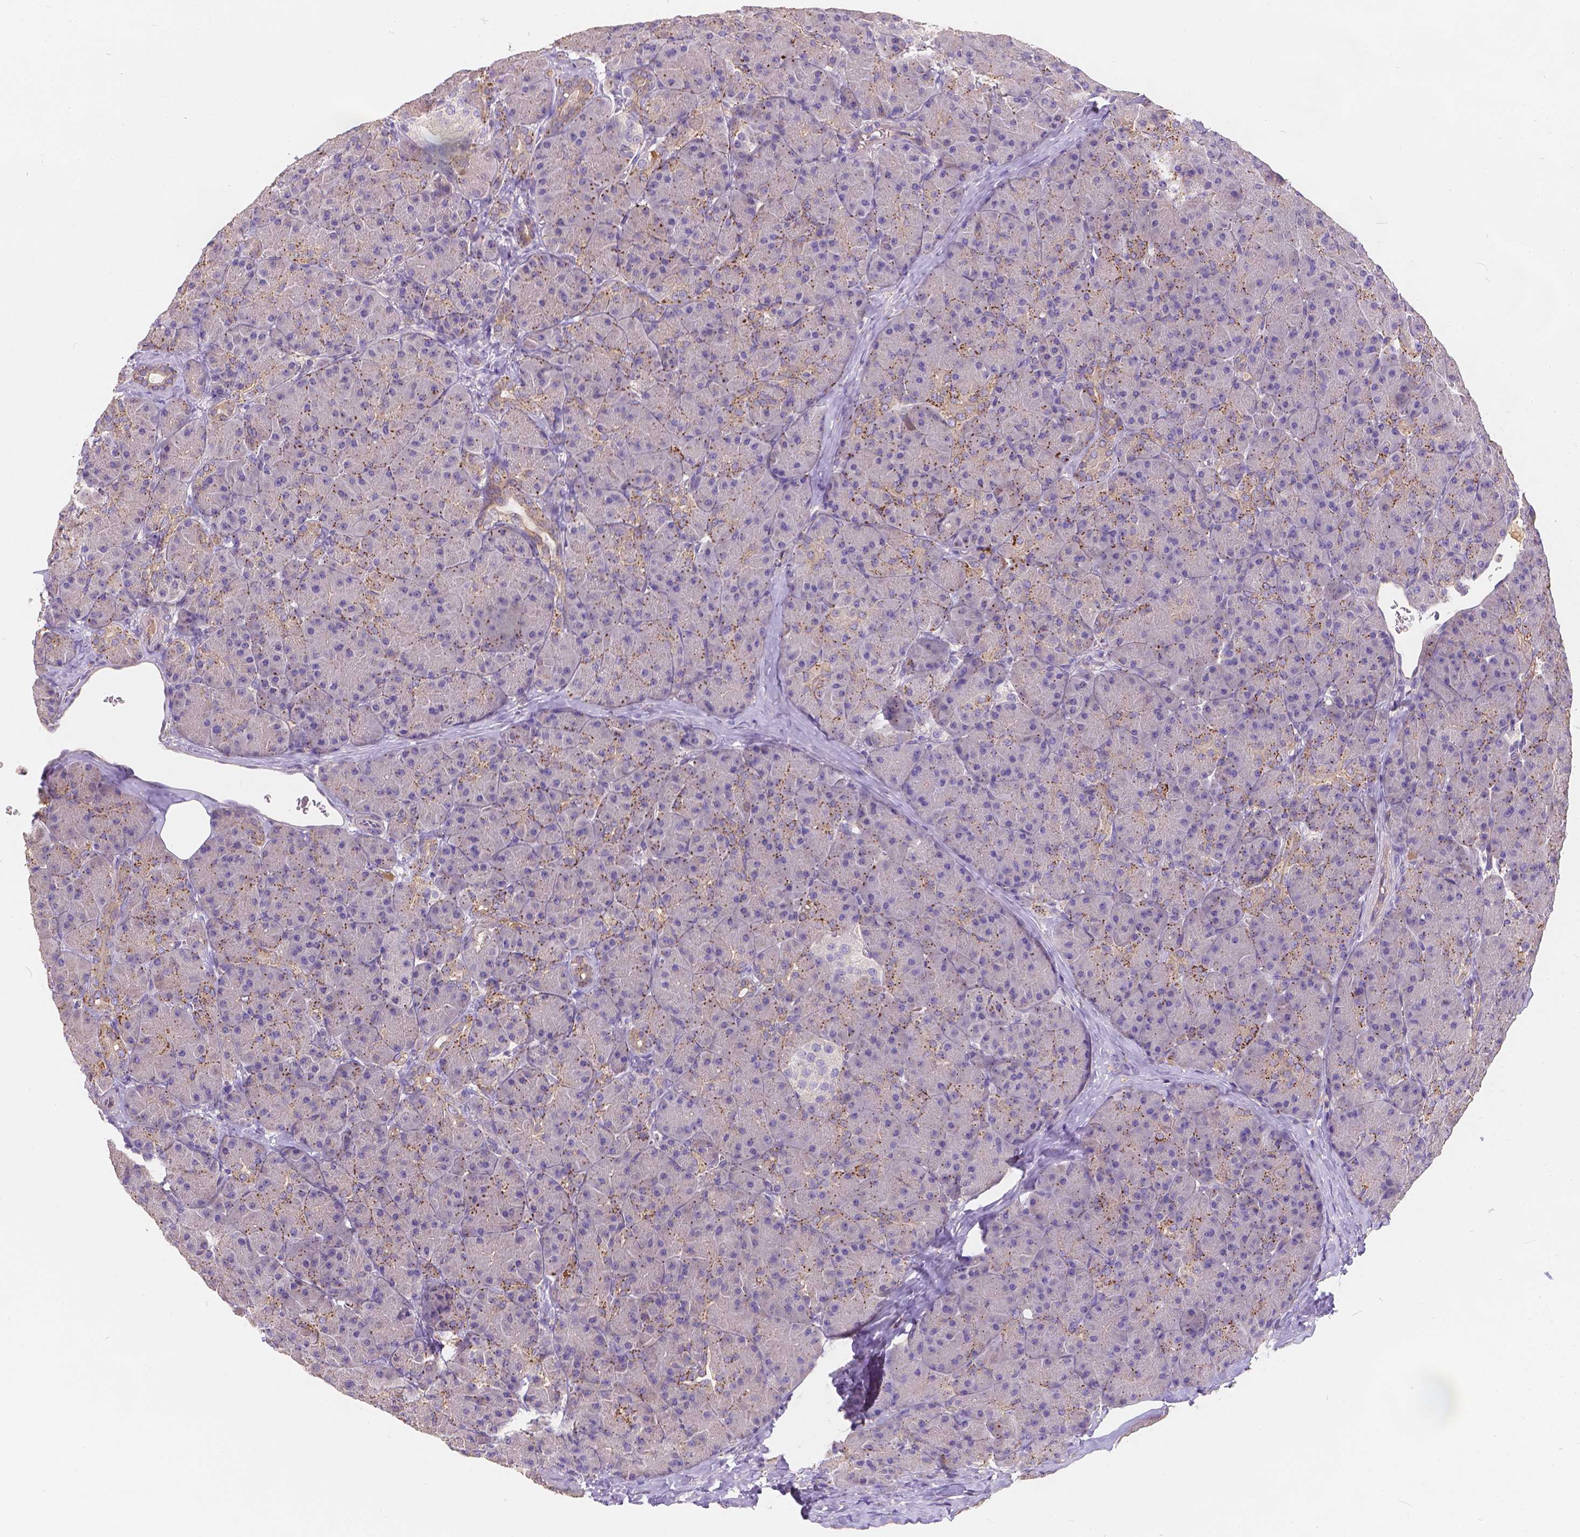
{"staining": {"intensity": "moderate", "quantity": "25%-75%", "location": "cytoplasmic/membranous"}, "tissue": "pancreas", "cell_type": "Exocrine glandular cells", "image_type": "normal", "snomed": [{"axis": "morphology", "description": "Normal tissue, NOS"}, {"axis": "topography", "description": "Pancreas"}], "caption": "An image of pancreas stained for a protein reveals moderate cytoplasmic/membranous brown staining in exocrine glandular cells. The protein is shown in brown color, while the nuclei are stained blue.", "gene": "CDK10", "patient": {"sex": "male", "age": 57}}